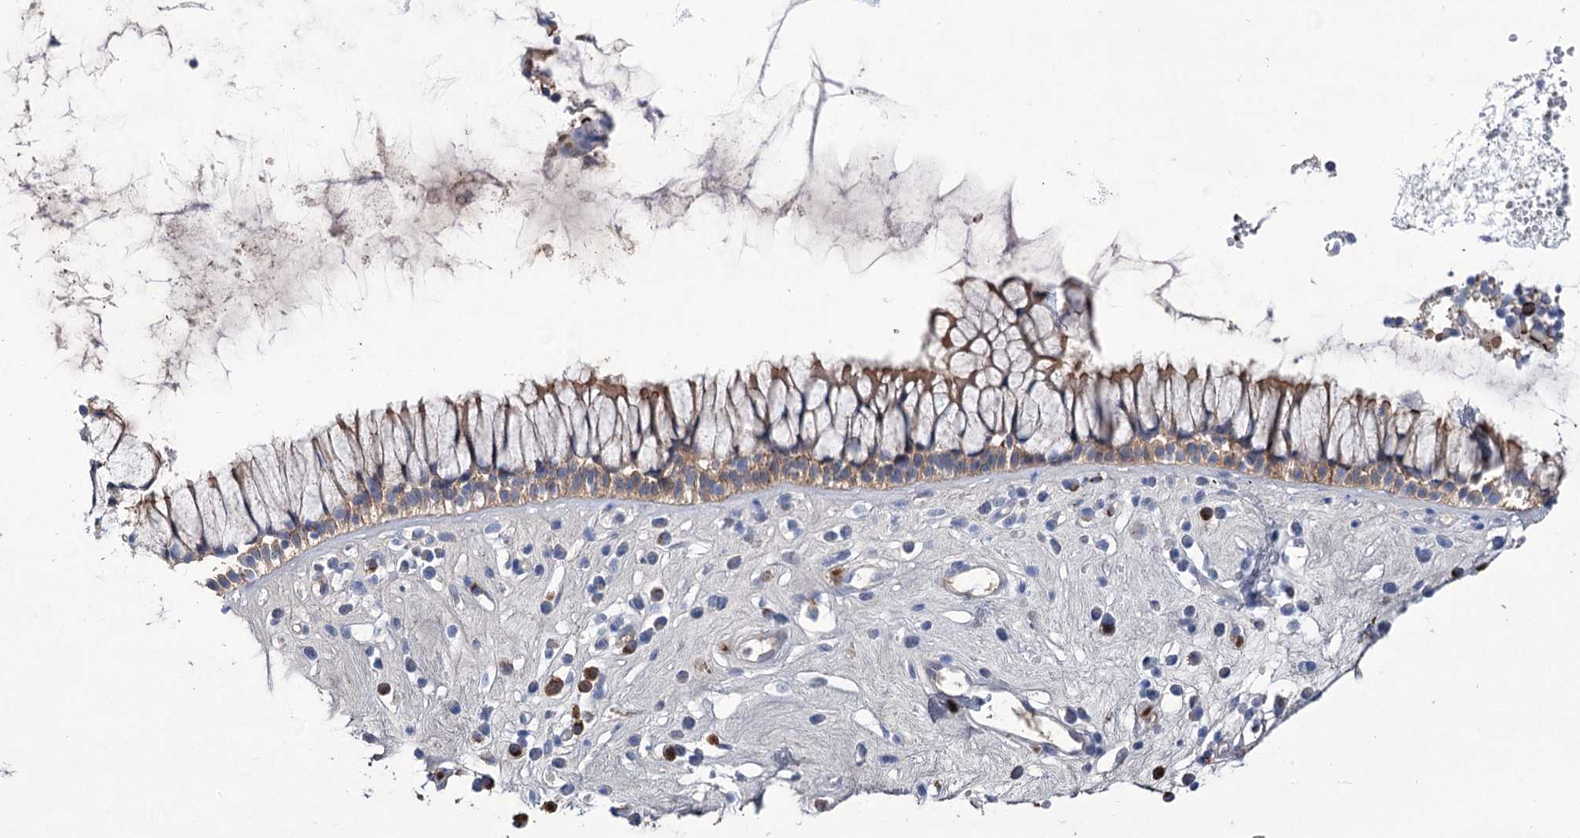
{"staining": {"intensity": "moderate", "quantity": ">75%", "location": "cytoplasmic/membranous"}, "tissue": "nasopharynx", "cell_type": "Respiratory epithelial cells", "image_type": "normal", "snomed": [{"axis": "morphology", "description": "Normal tissue, NOS"}, {"axis": "morphology", "description": "Inflammation, NOS"}, {"axis": "topography", "description": "Nasopharynx"}], "caption": "Protein staining reveals moderate cytoplasmic/membranous positivity in approximately >75% of respiratory epithelial cells in unremarkable nasopharynx. (DAB (3,3'-diaminobenzidine) = brown stain, brightfield microscopy at high magnification).", "gene": "CEP164", "patient": {"sex": "male", "age": 29}}